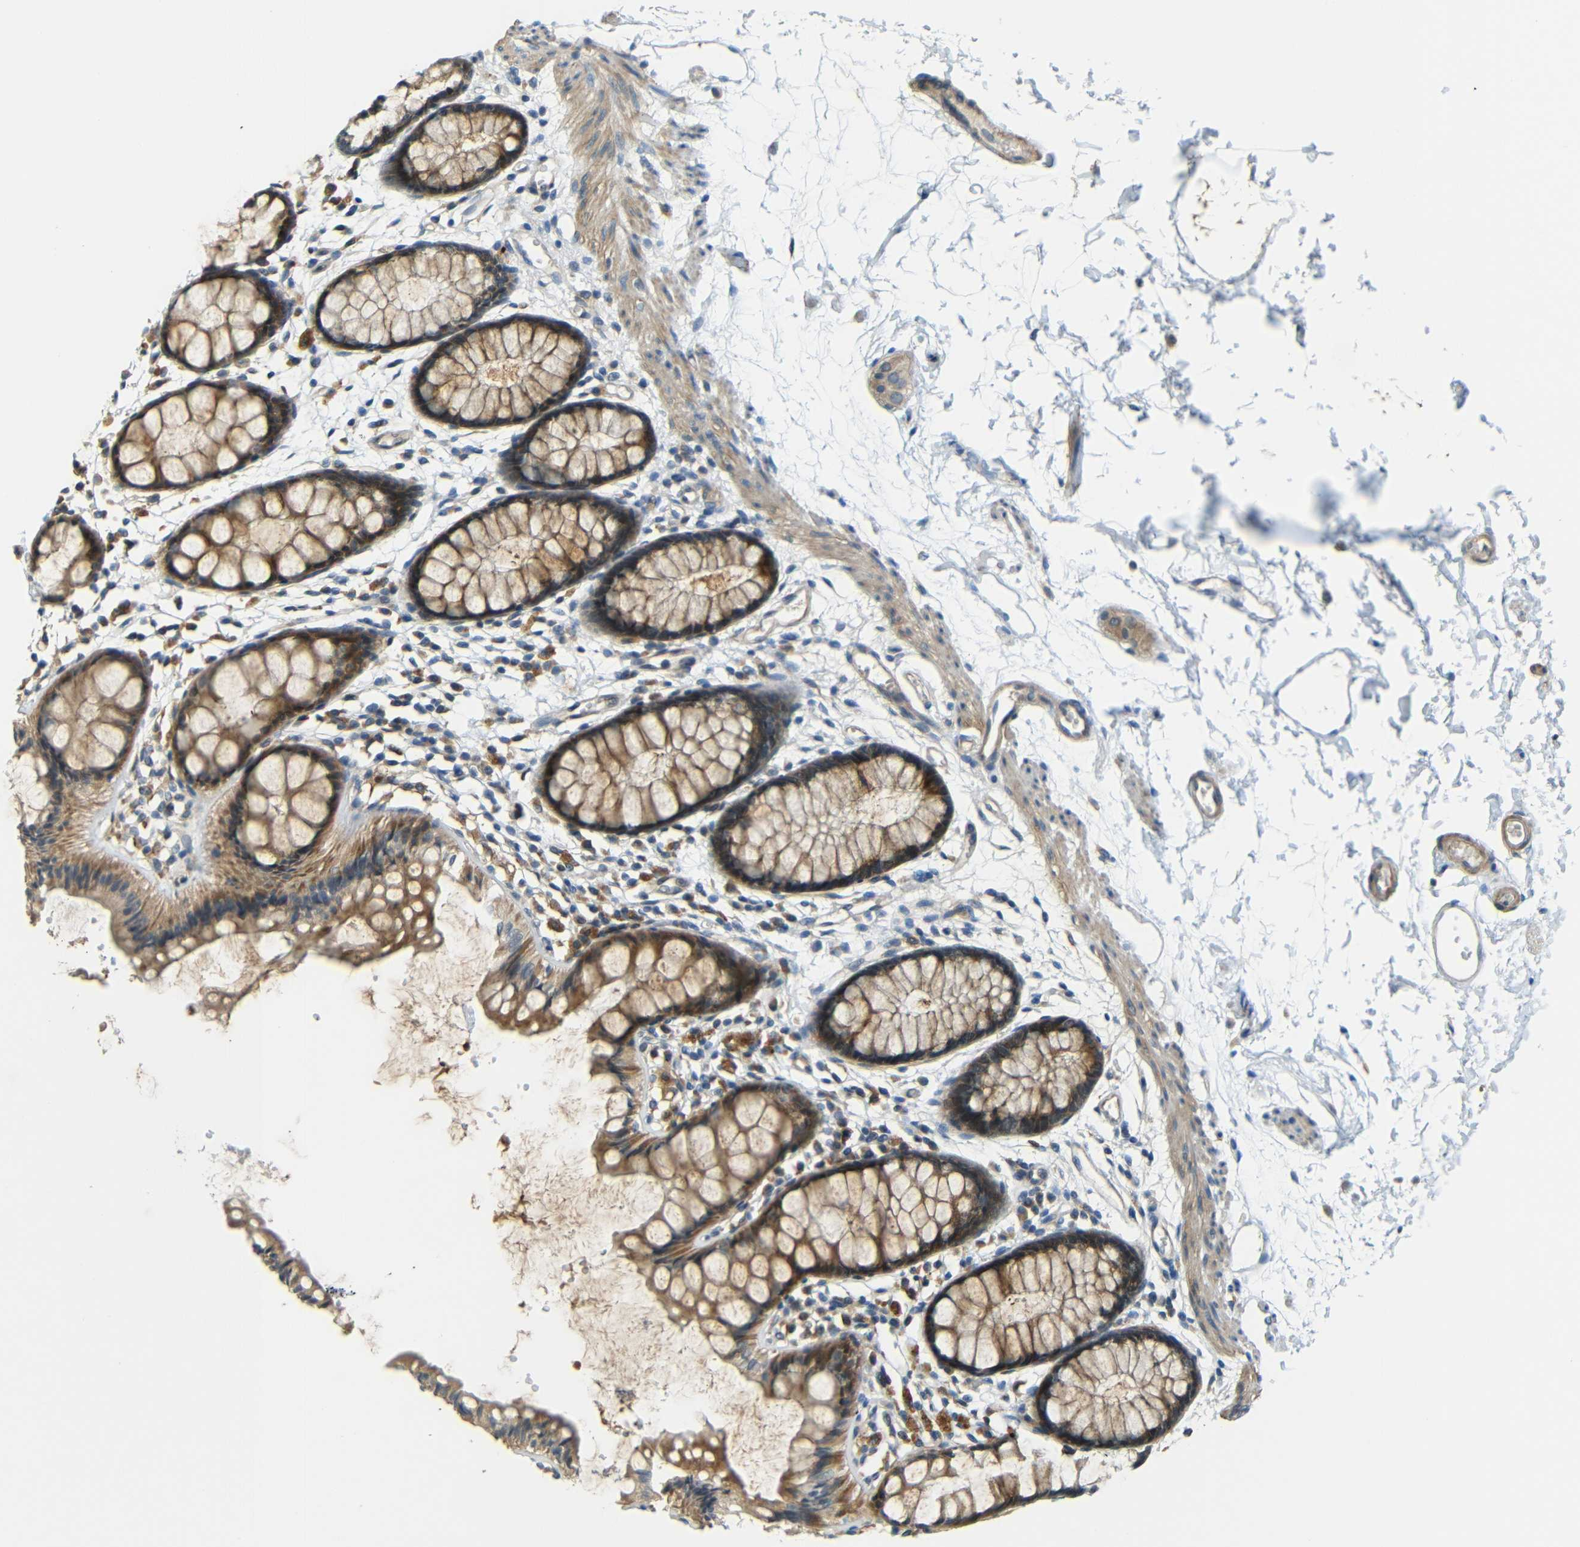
{"staining": {"intensity": "moderate", "quantity": ">75%", "location": "cytoplasmic/membranous"}, "tissue": "rectum", "cell_type": "Glandular cells", "image_type": "normal", "snomed": [{"axis": "morphology", "description": "Normal tissue, NOS"}, {"axis": "topography", "description": "Rectum"}], "caption": "IHC of benign human rectum reveals medium levels of moderate cytoplasmic/membranous positivity in approximately >75% of glandular cells. (Stains: DAB (3,3'-diaminobenzidine) in brown, nuclei in blue, Microscopy: brightfield microscopy at high magnification).", "gene": "FNDC3A", "patient": {"sex": "female", "age": 66}}